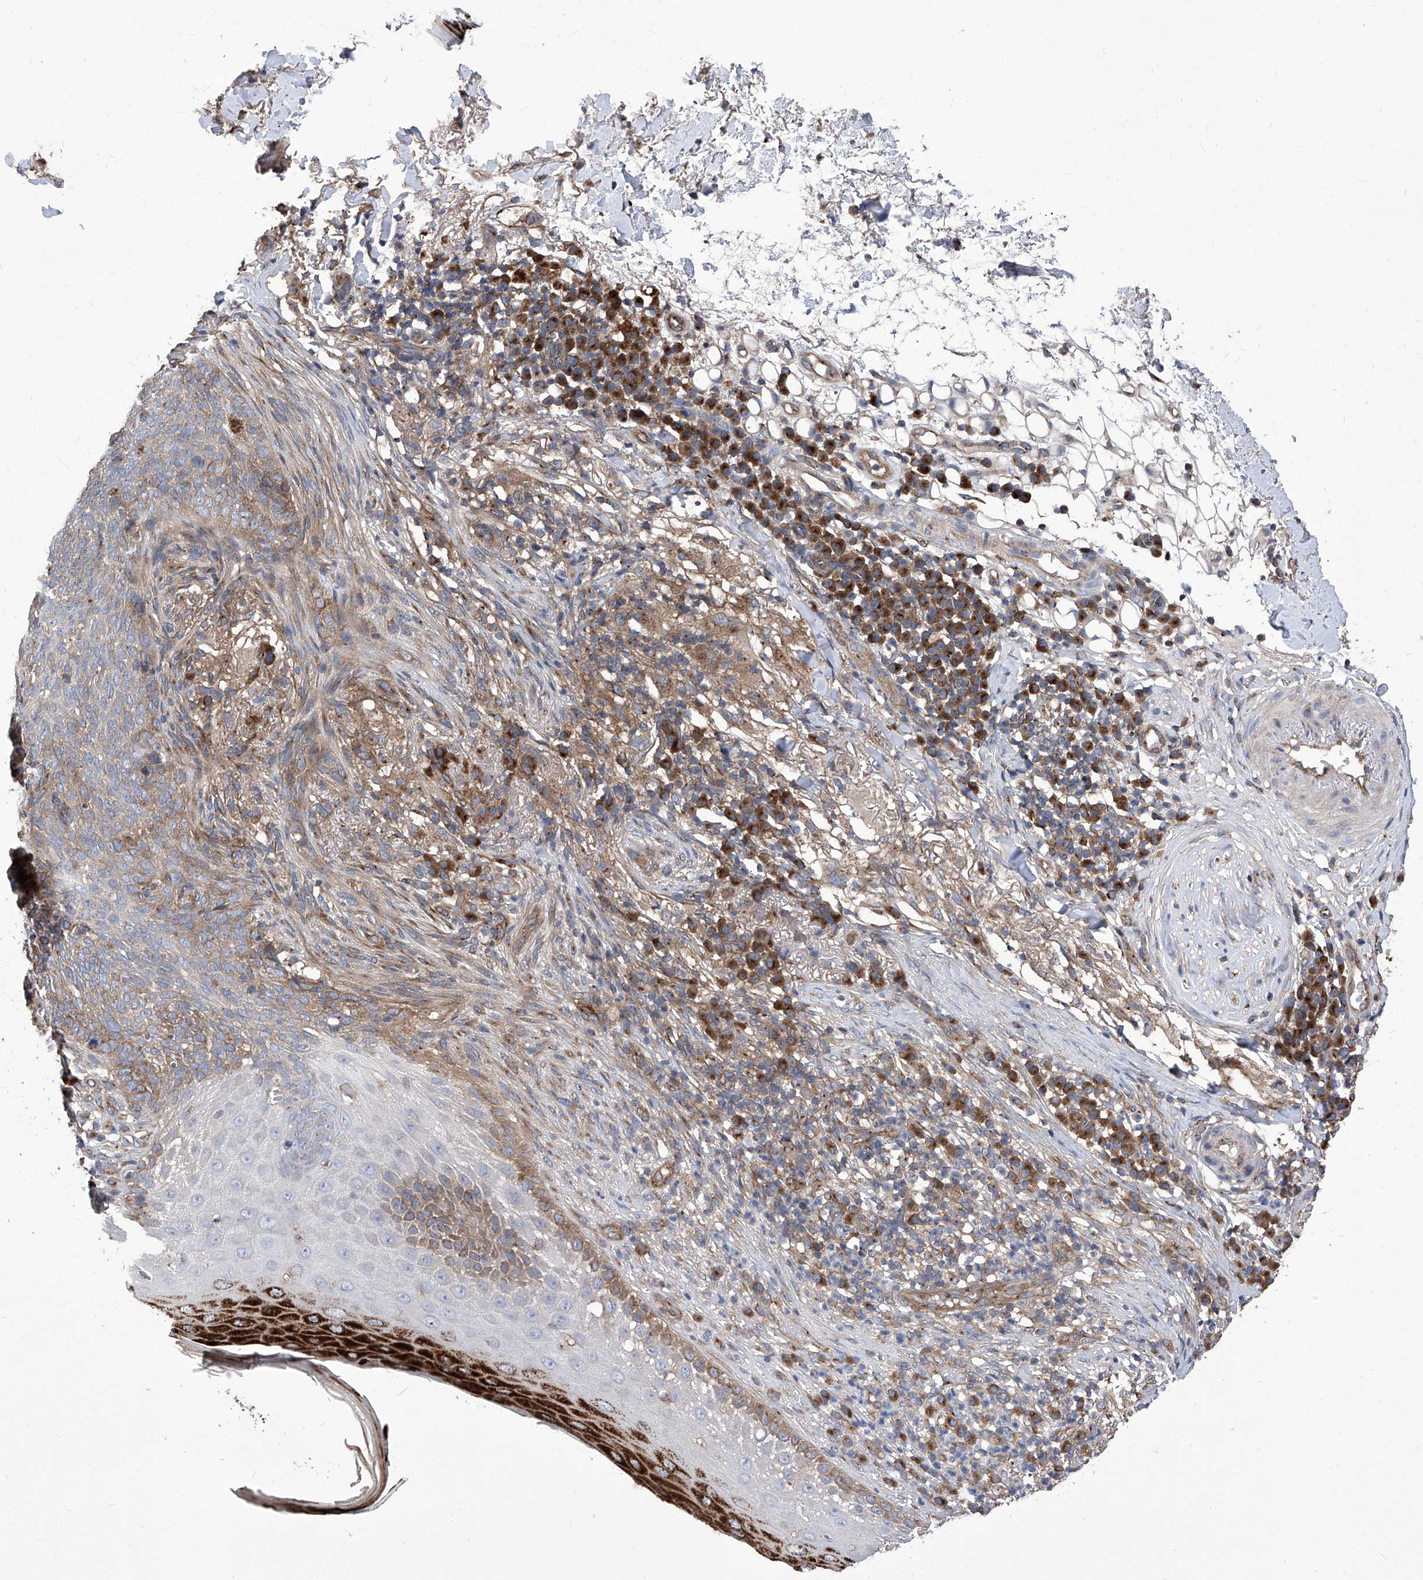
{"staining": {"intensity": "moderate", "quantity": "25%-75%", "location": "cytoplasmic/membranous"}, "tissue": "skin cancer", "cell_type": "Tumor cells", "image_type": "cancer", "snomed": [{"axis": "morphology", "description": "Basal cell carcinoma"}, {"axis": "topography", "description": "Skin"}], "caption": "Brown immunohistochemical staining in basal cell carcinoma (skin) demonstrates moderate cytoplasmic/membranous staining in about 25%-75% of tumor cells.", "gene": "TJAP1", "patient": {"sex": "male", "age": 85}}